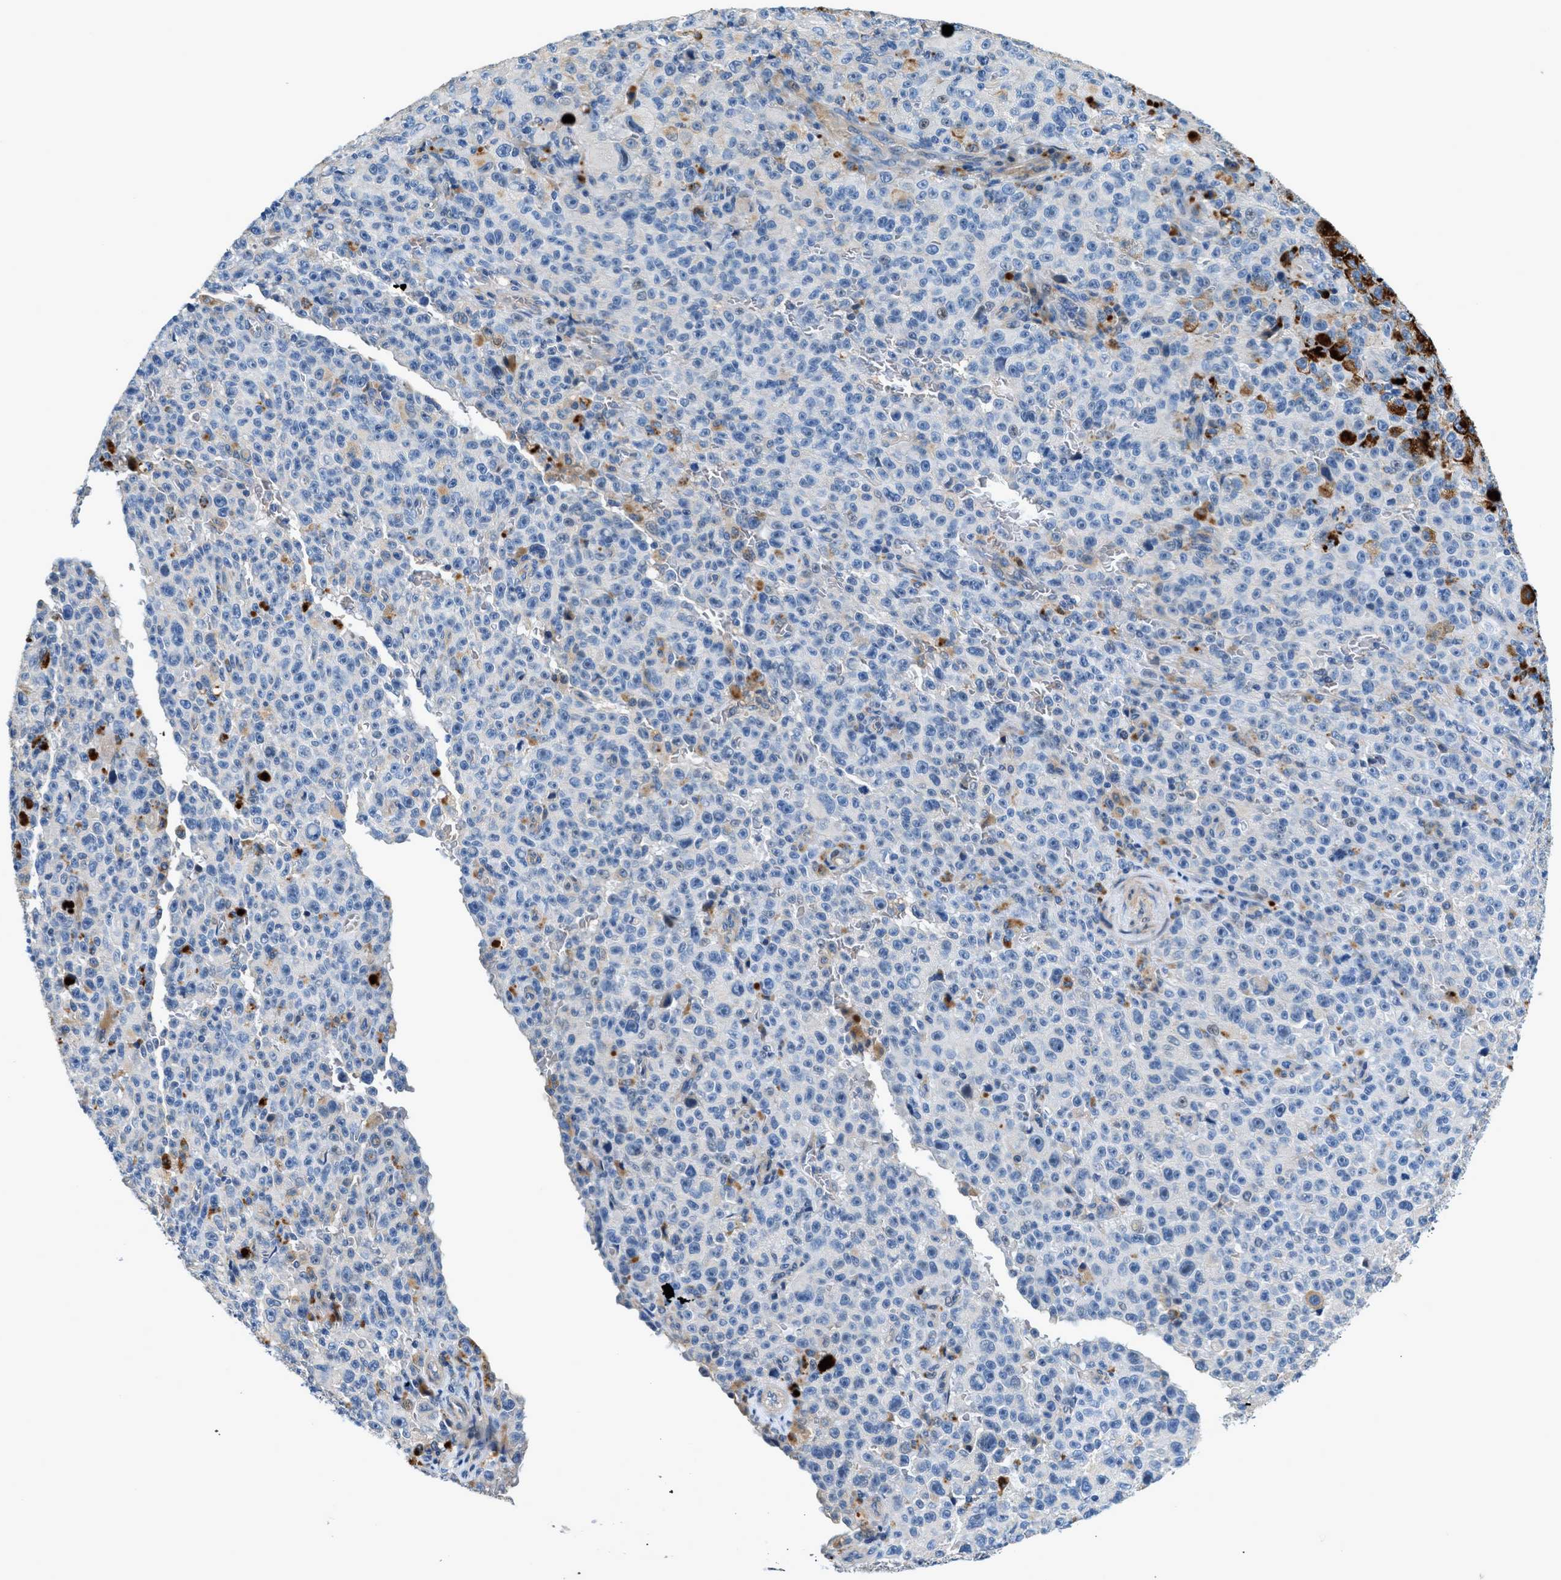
{"staining": {"intensity": "negative", "quantity": "none", "location": "none"}, "tissue": "melanoma", "cell_type": "Tumor cells", "image_type": "cancer", "snomed": [{"axis": "morphology", "description": "Malignant melanoma, NOS"}, {"axis": "topography", "description": "Skin"}], "caption": "Tumor cells show no significant positivity in malignant melanoma. (Brightfield microscopy of DAB immunohistochemistry at high magnification).", "gene": "RWDD2B", "patient": {"sex": "female", "age": 82}}